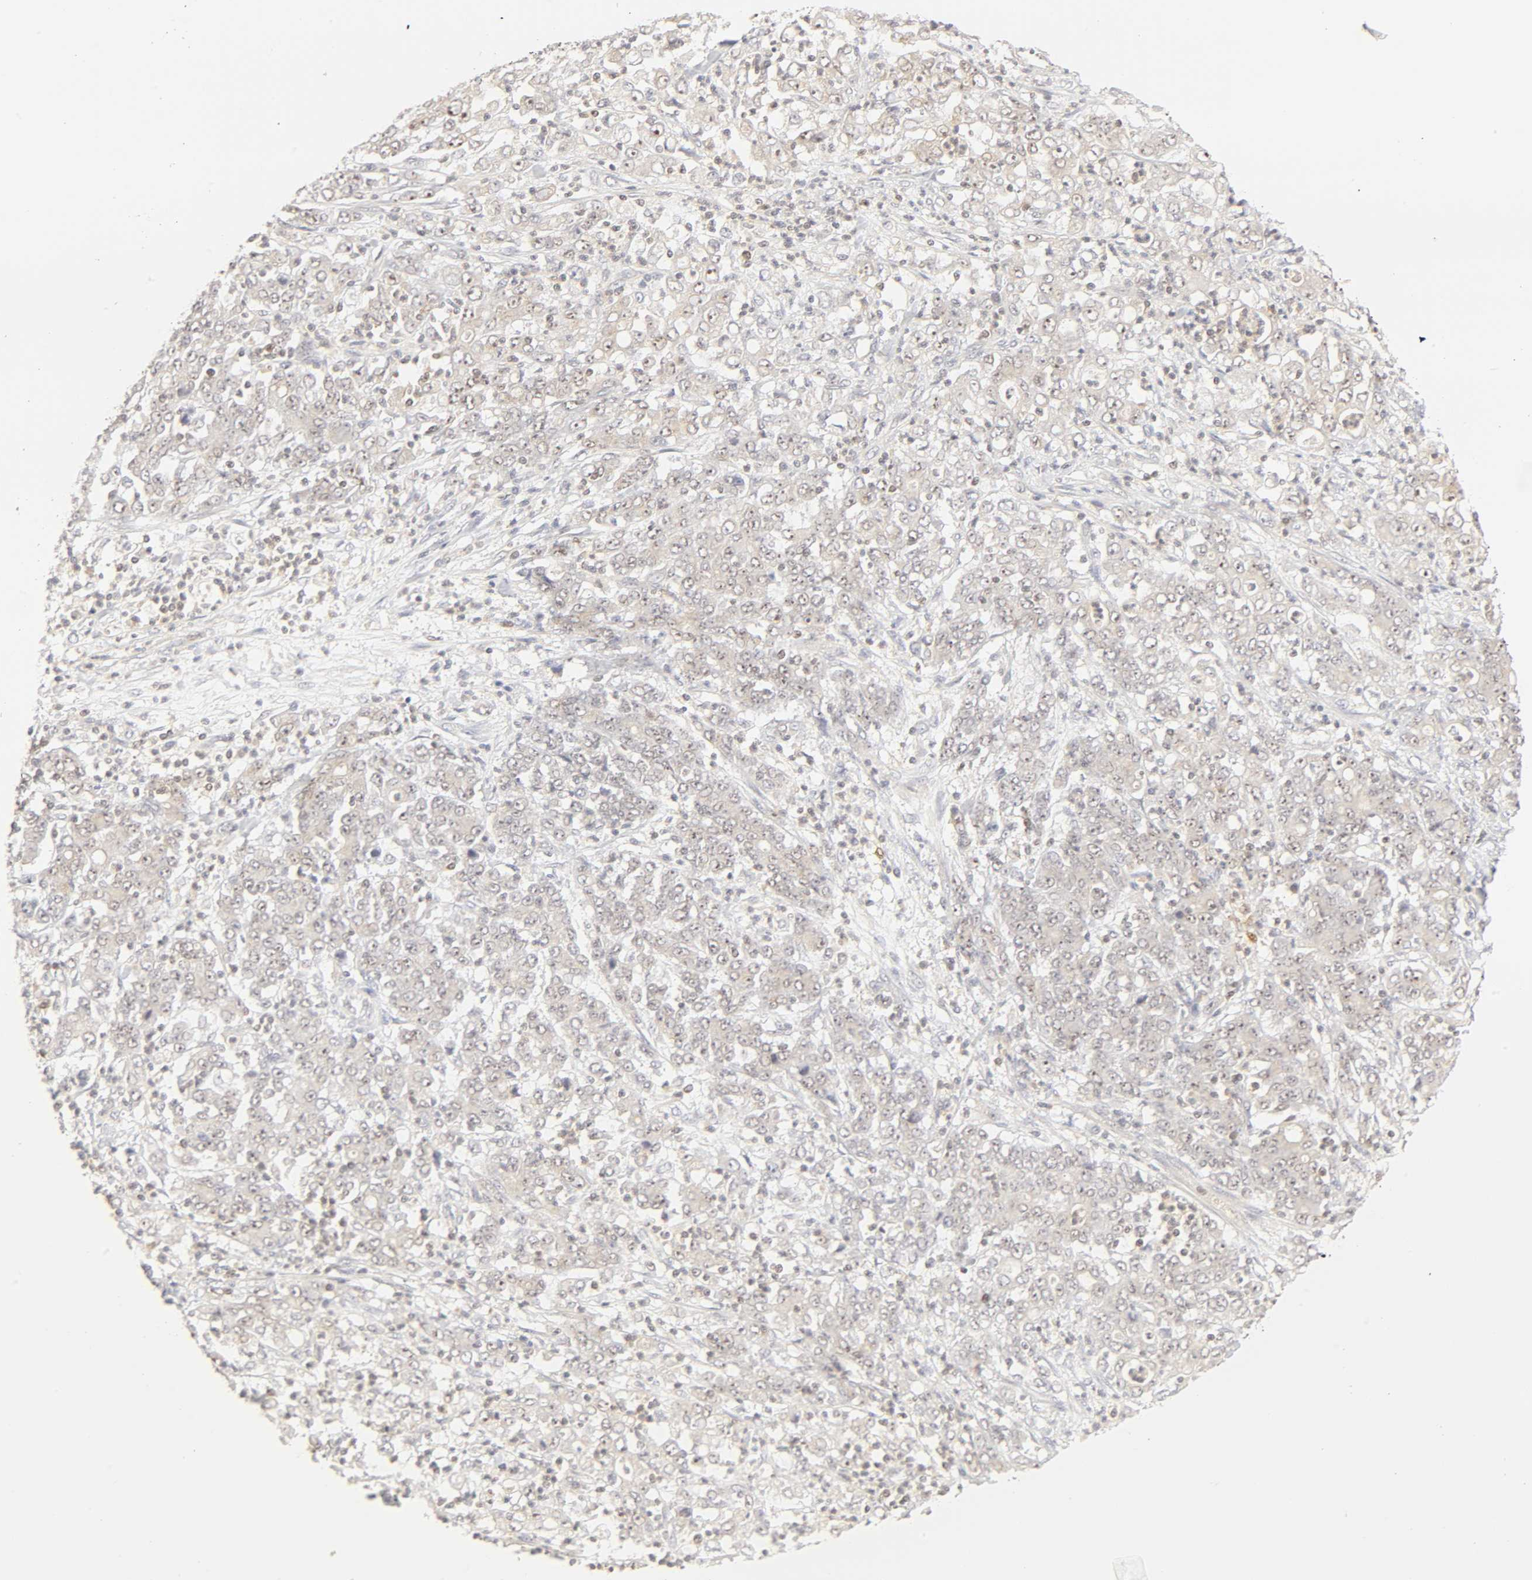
{"staining": {"intensity": "weak", "quantity": "25%-75%", "location": "nuclear"}, "tissue": "stomach cancer", "cell_type": "Tumor cells", "image_type": "cancer", "snomed": [{"axis": "morphology", "description": "Adenocarcinoma, NOS"}, {"axis": "topography", "description": "Stomach, lower"}], "caption": "Protein analysis of stomach adenocarcinoma tissue exhibits weak nuclear expression in approximately 25%-75% of tumor cells. (IHC, brightfield microscopy, high magnification).", "gene": "KIF2A", "patient": {"sex": "female", "age": 71}}